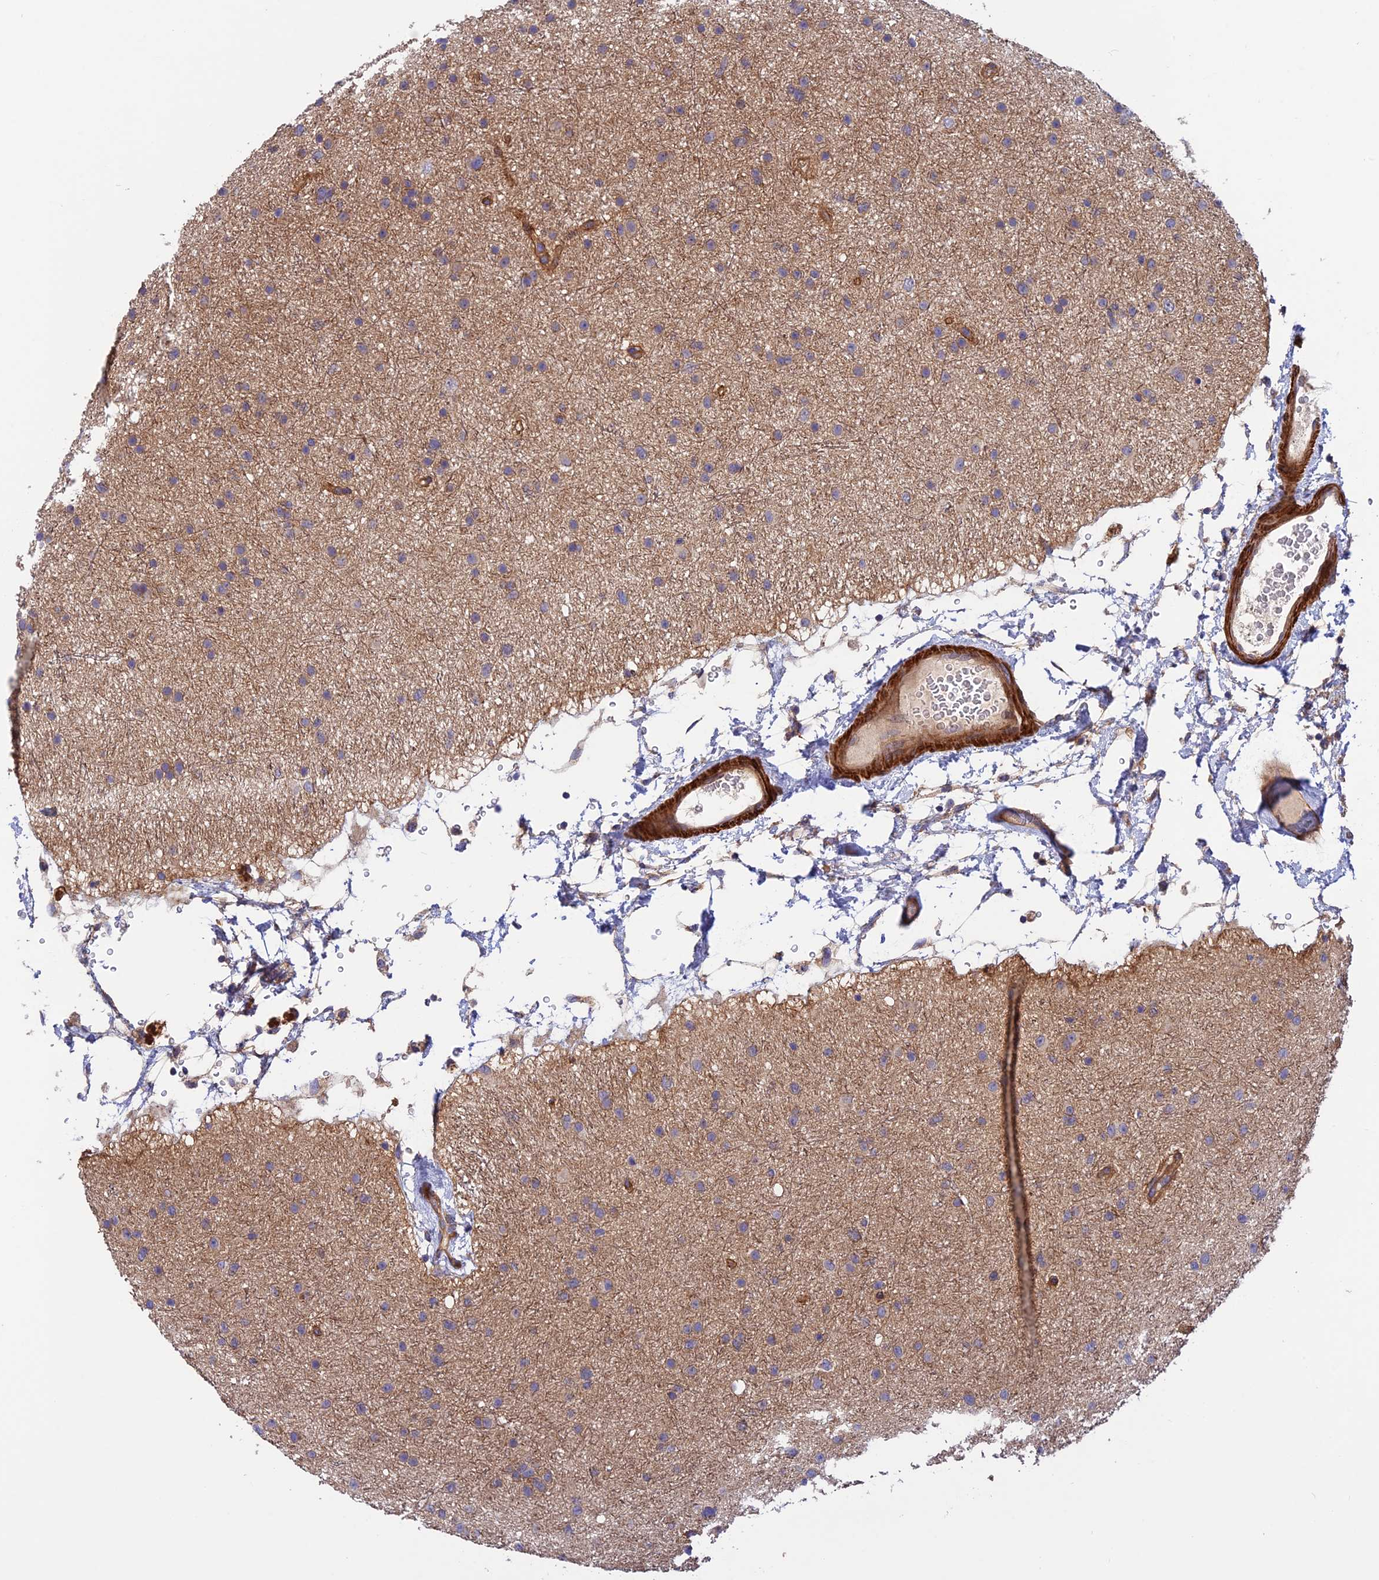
{"staining": {"intensity": "moderate", "quantity": ">75%", "location": "cytoplasmic/membranous"}, "tissue": "glioma", "cell_type": "Tumor cells", "image_type": "cancer", "snomed": [{"axis": "morphology", "description": "Glioma, malignant, Low grade"}, {"axis": "topography", "description": "Cerebral cortex"}], "caption": "This photomicrograph demonstrates IHC staining of human malignant glioma (low-grade), with medium moderate cytoplasmic/membranous positivity in approximately >75% of tumor cells.", "gene": "ADAMTS15", "patient": {"sex": "female", "age": 39}}